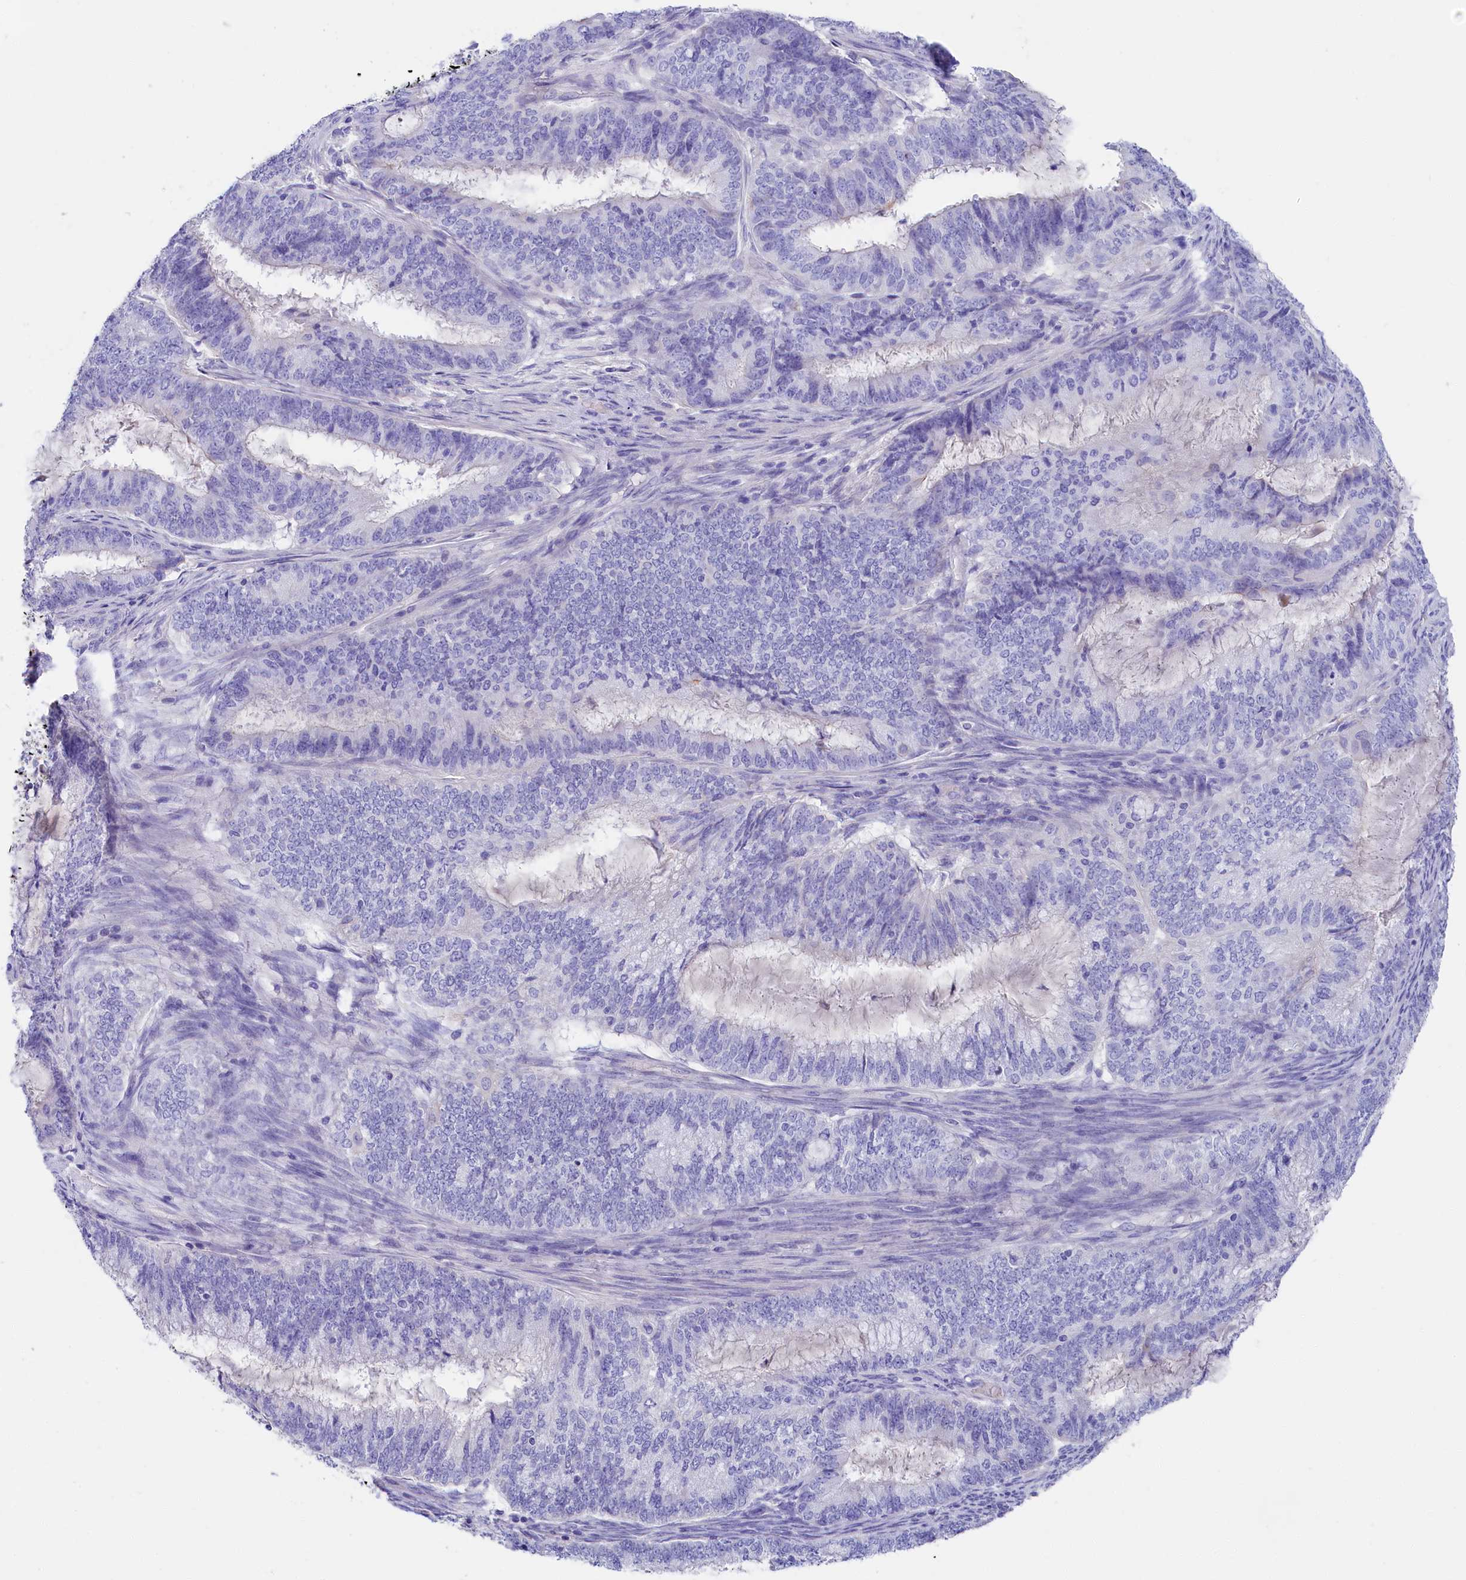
{"staining": {"intensity": "negative", "quantity": "none", "location": "none"}, "tissue": "endometrial cancer", "cell_type": "Tumor cells", "image_type": "cancer", "snomed": [{"axis": "morphology", "description": "Adenocarcinoma, NOS"}, {"axis": "topography", "description": "Endometrium"}], "caption": "IHC photomicrograph of endometrial adenocarcinoma stained for a protein (brown), which exhibits no expression in tumor cells.", "gene": "SULT2A1", "patient": {"sex": "female", "age": 51}}